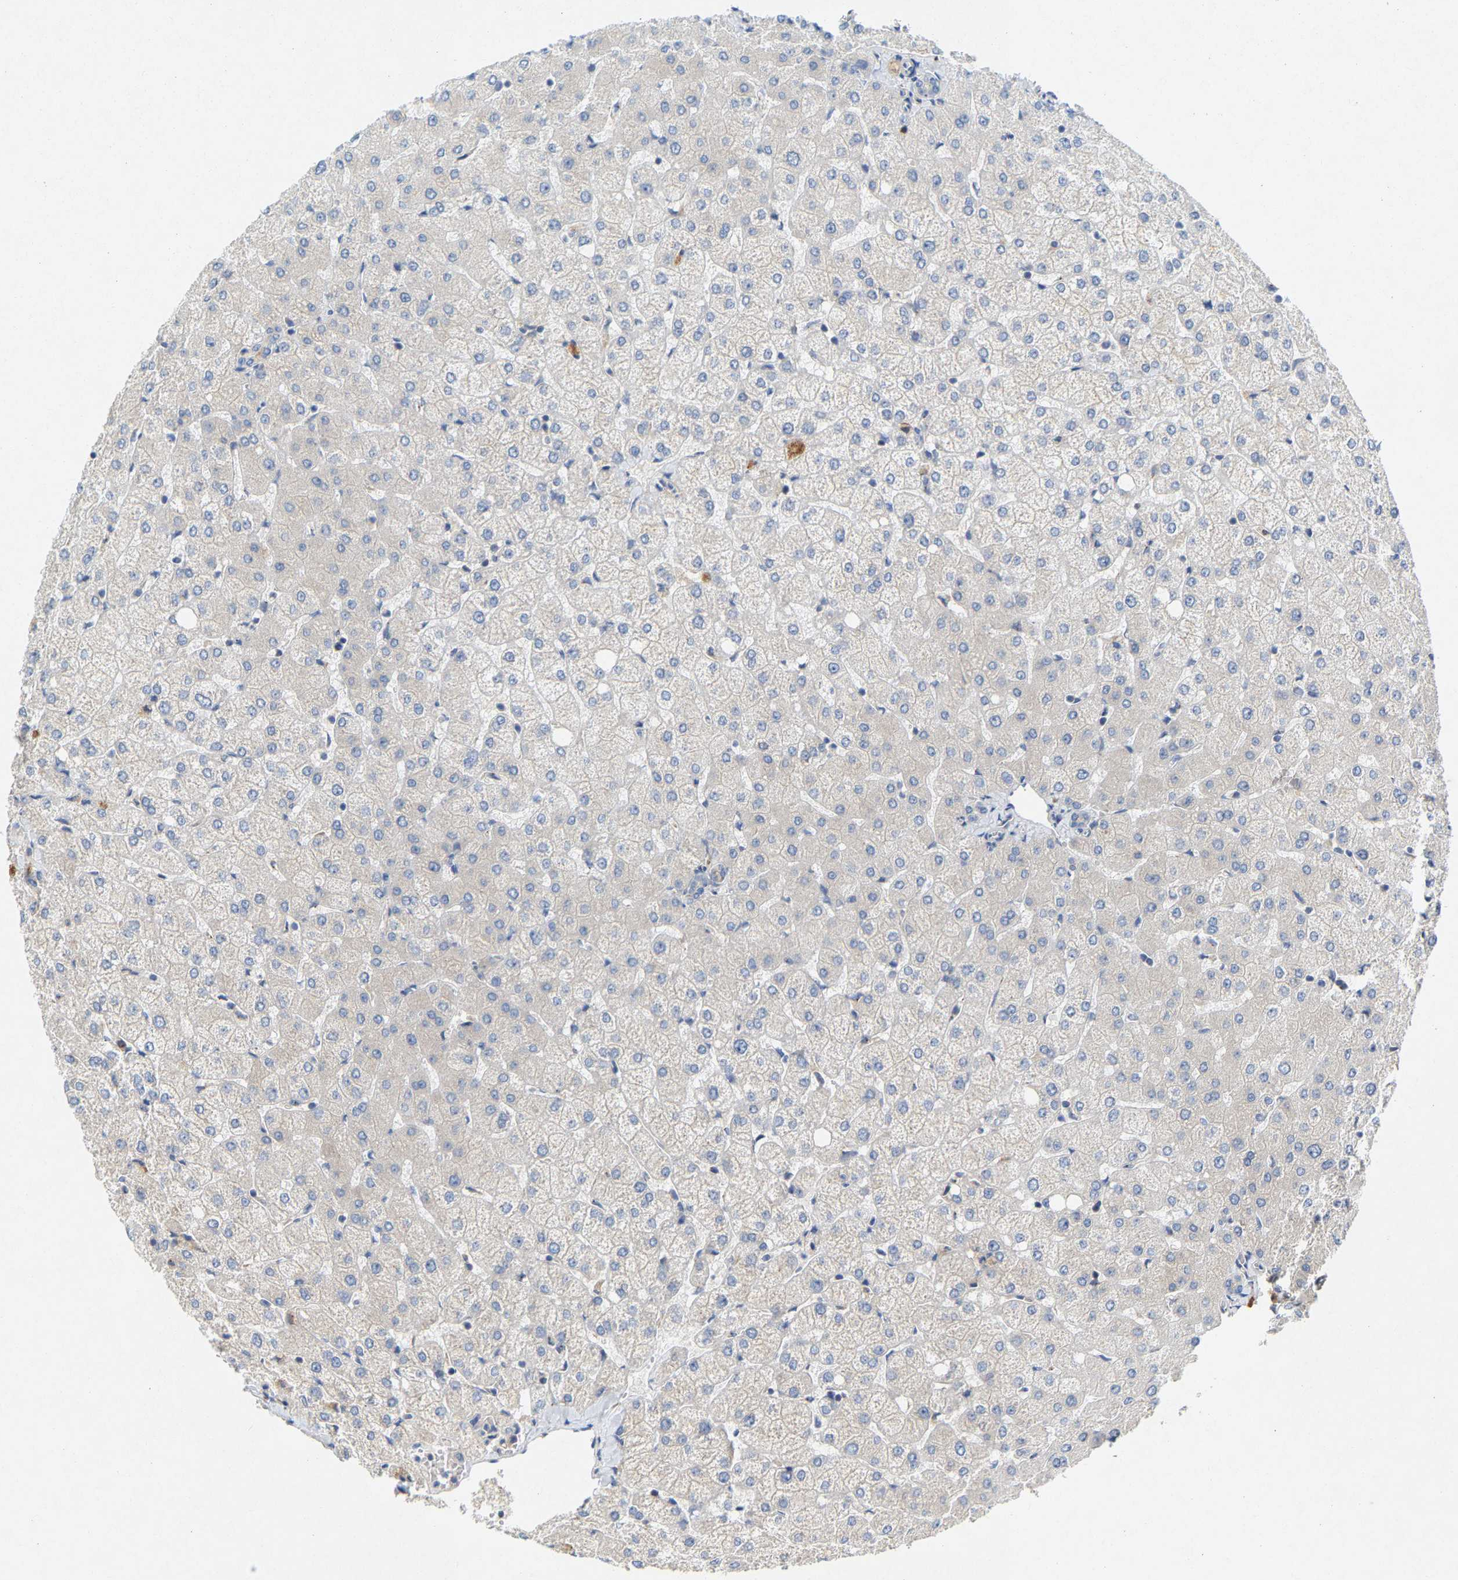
{"staining": {"intensity": "negative", "quantity": "none", "location": "none"}, "tissue": "liver", "cell_type": "Cholangiocytes", "image_type": "normal", "snomed": [{"axis": "morphology", "description": "Normal tissue, NOS"}, {"axis": "topography", "description": "Liver"}], "caption": "This is an immunohistochemistry histopathology image of unremarkable liver. There is no positivity in cholangiocytes.", "gene": "PCNT", "patient": {"sex": "female", "age": 54}}